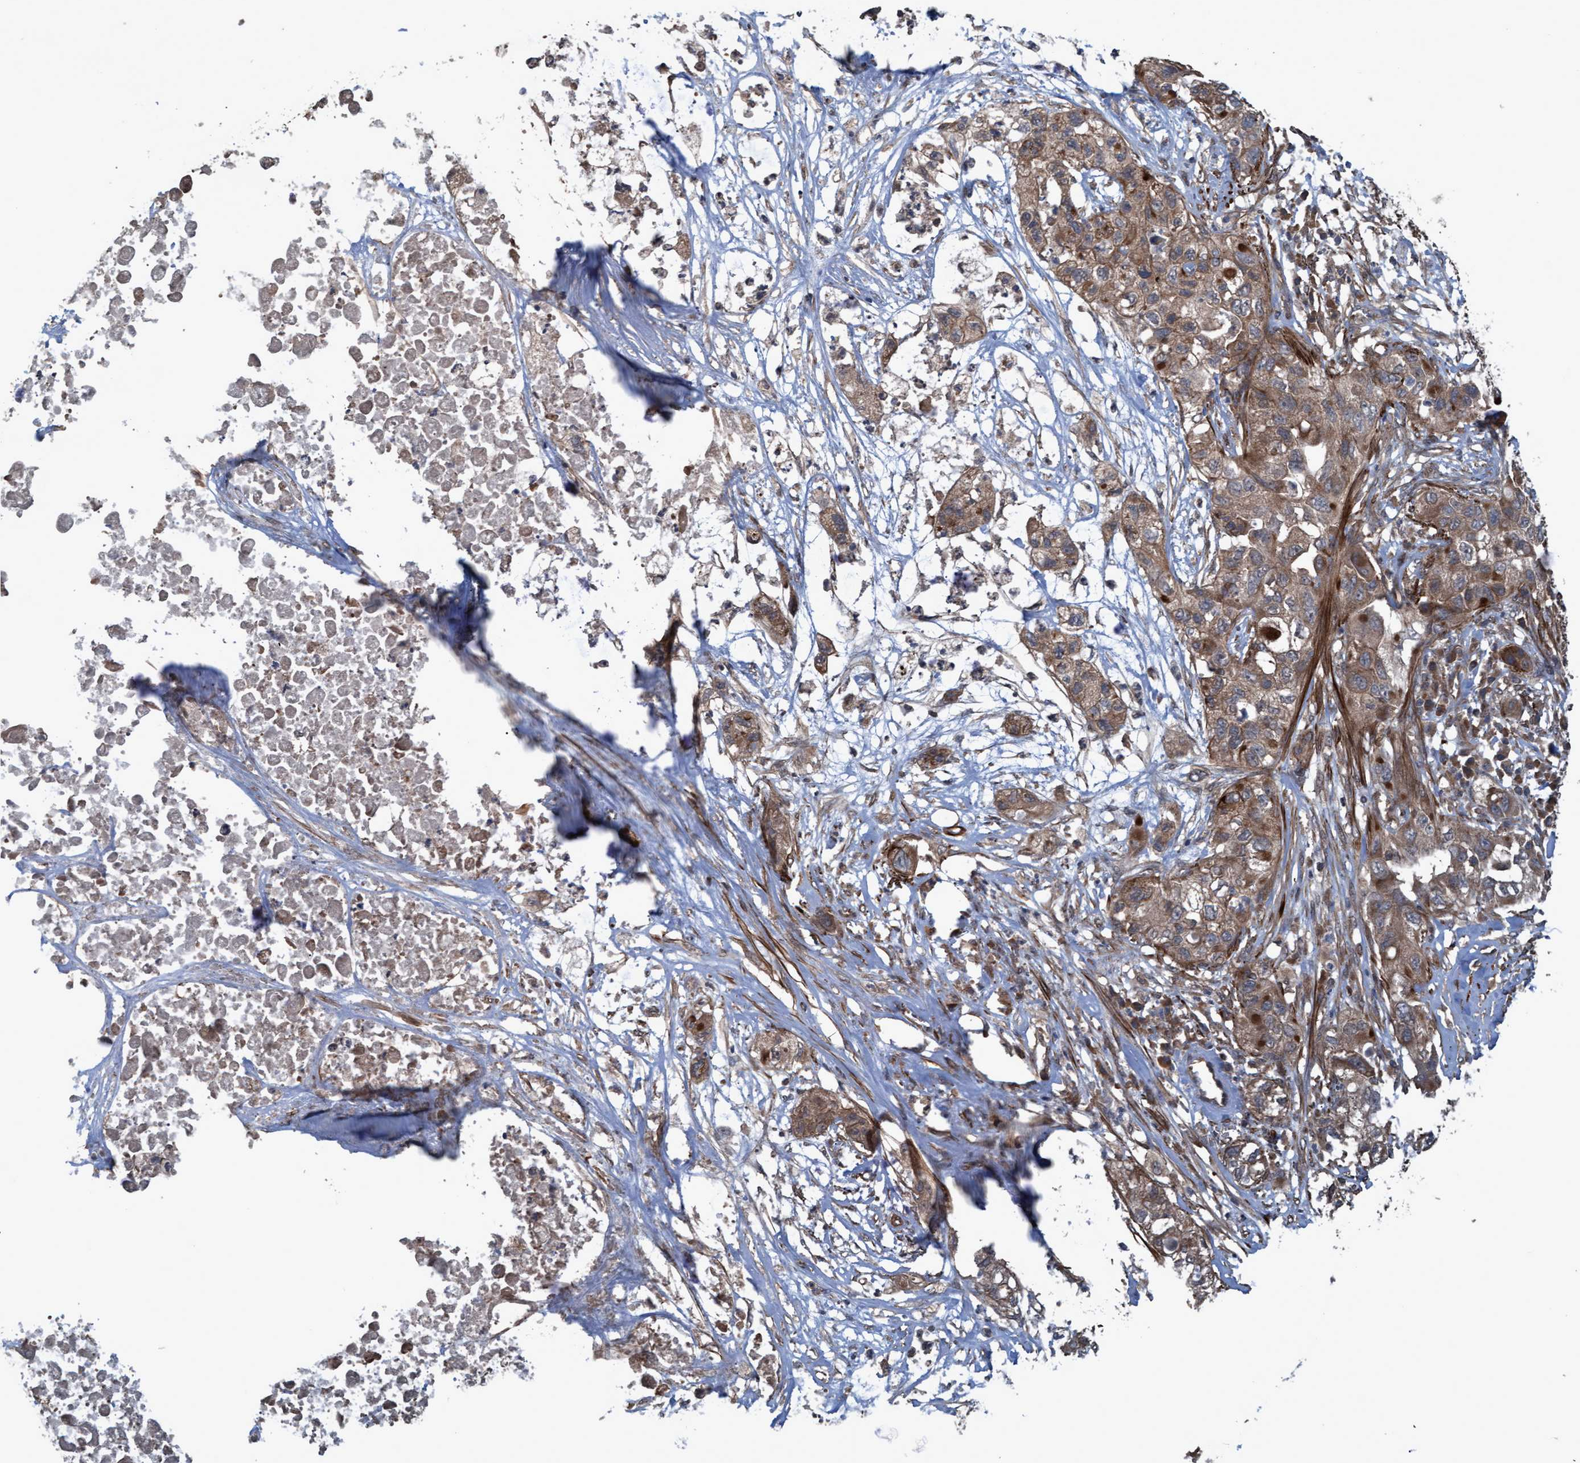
{"staining": {"intensity": "moderate", "quantity": ">75%", "location": "cytoplasmic/membranous"}, "tissue": "pancreatic cancer", "cell_type": "Tumor cells", "image_type": "cancer", "snomed": [{"axis": "morphology", "description": "Adenocarcinoma, NOS"}, {"axis": "topography", "description": "Pancreas"}], "caption": "Immunohistochemistry (IHC) image of human pancreatic cancer stained for a protein (brown), which exhibits medium levels of moderate cytoplasmic/membranous expression in about >75% of tumor cells.", "gene": "GGT6", "patient": {"sex": "female", "age": 78}}